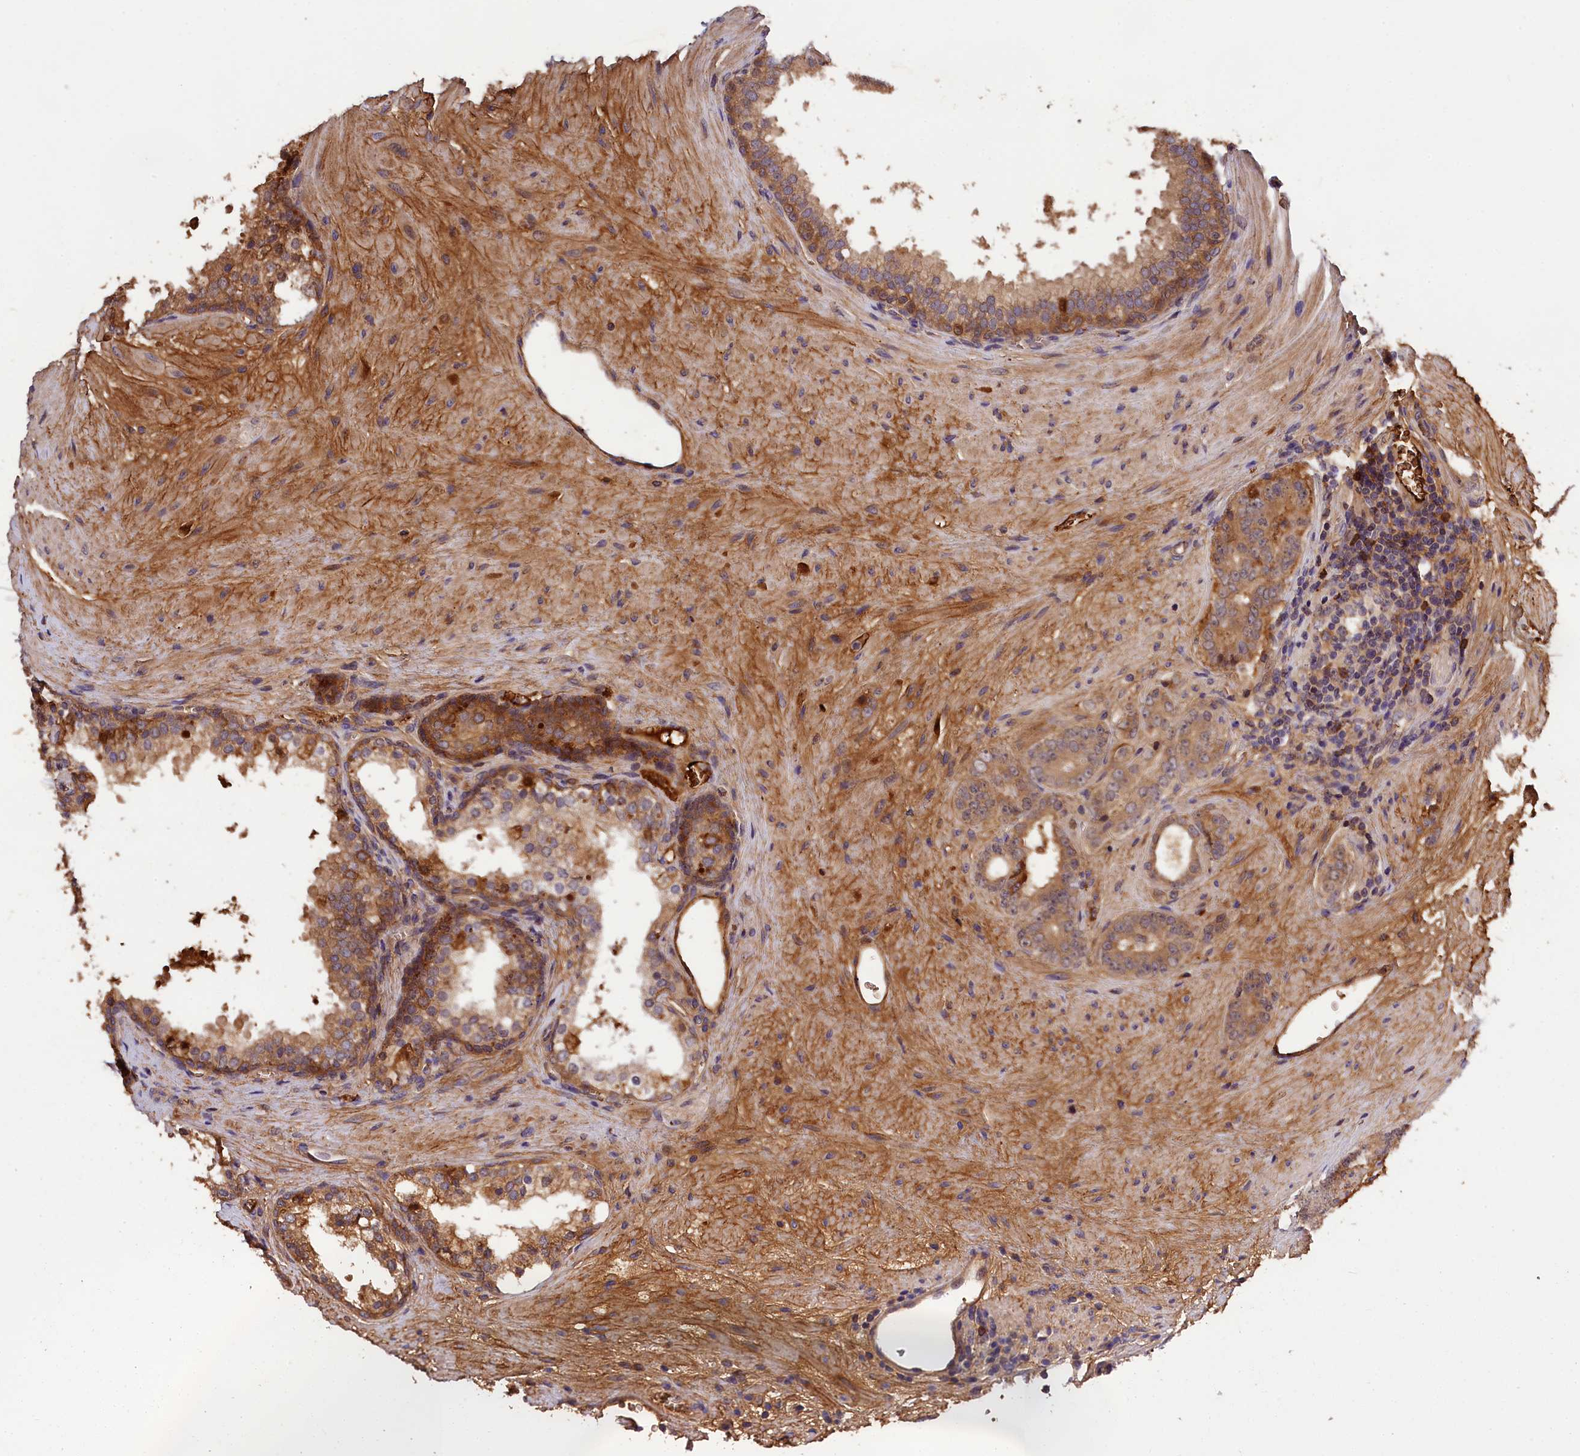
{"staining": {"intensity": "moderate", "quantity": ">75%", "location": "cytoplasmic/membranous"}, "tissue": "prostate cancer", "cell_type": "Tumor cells", "image_type": "cancer", "snomed": [{"axis": "morphology", "description": "Adenocarcinoma, High grade"}, {"axis": "topography", "description": "Prostate"}], "caption": "A medium amount of moderate cytoplasmic/membranous expression is identified in about >75% of tumor cells in prostate high-grade adenocarcinoma tissue.", "gene": "PHAF1", "patient": {"sex": "male", "age": 56}}